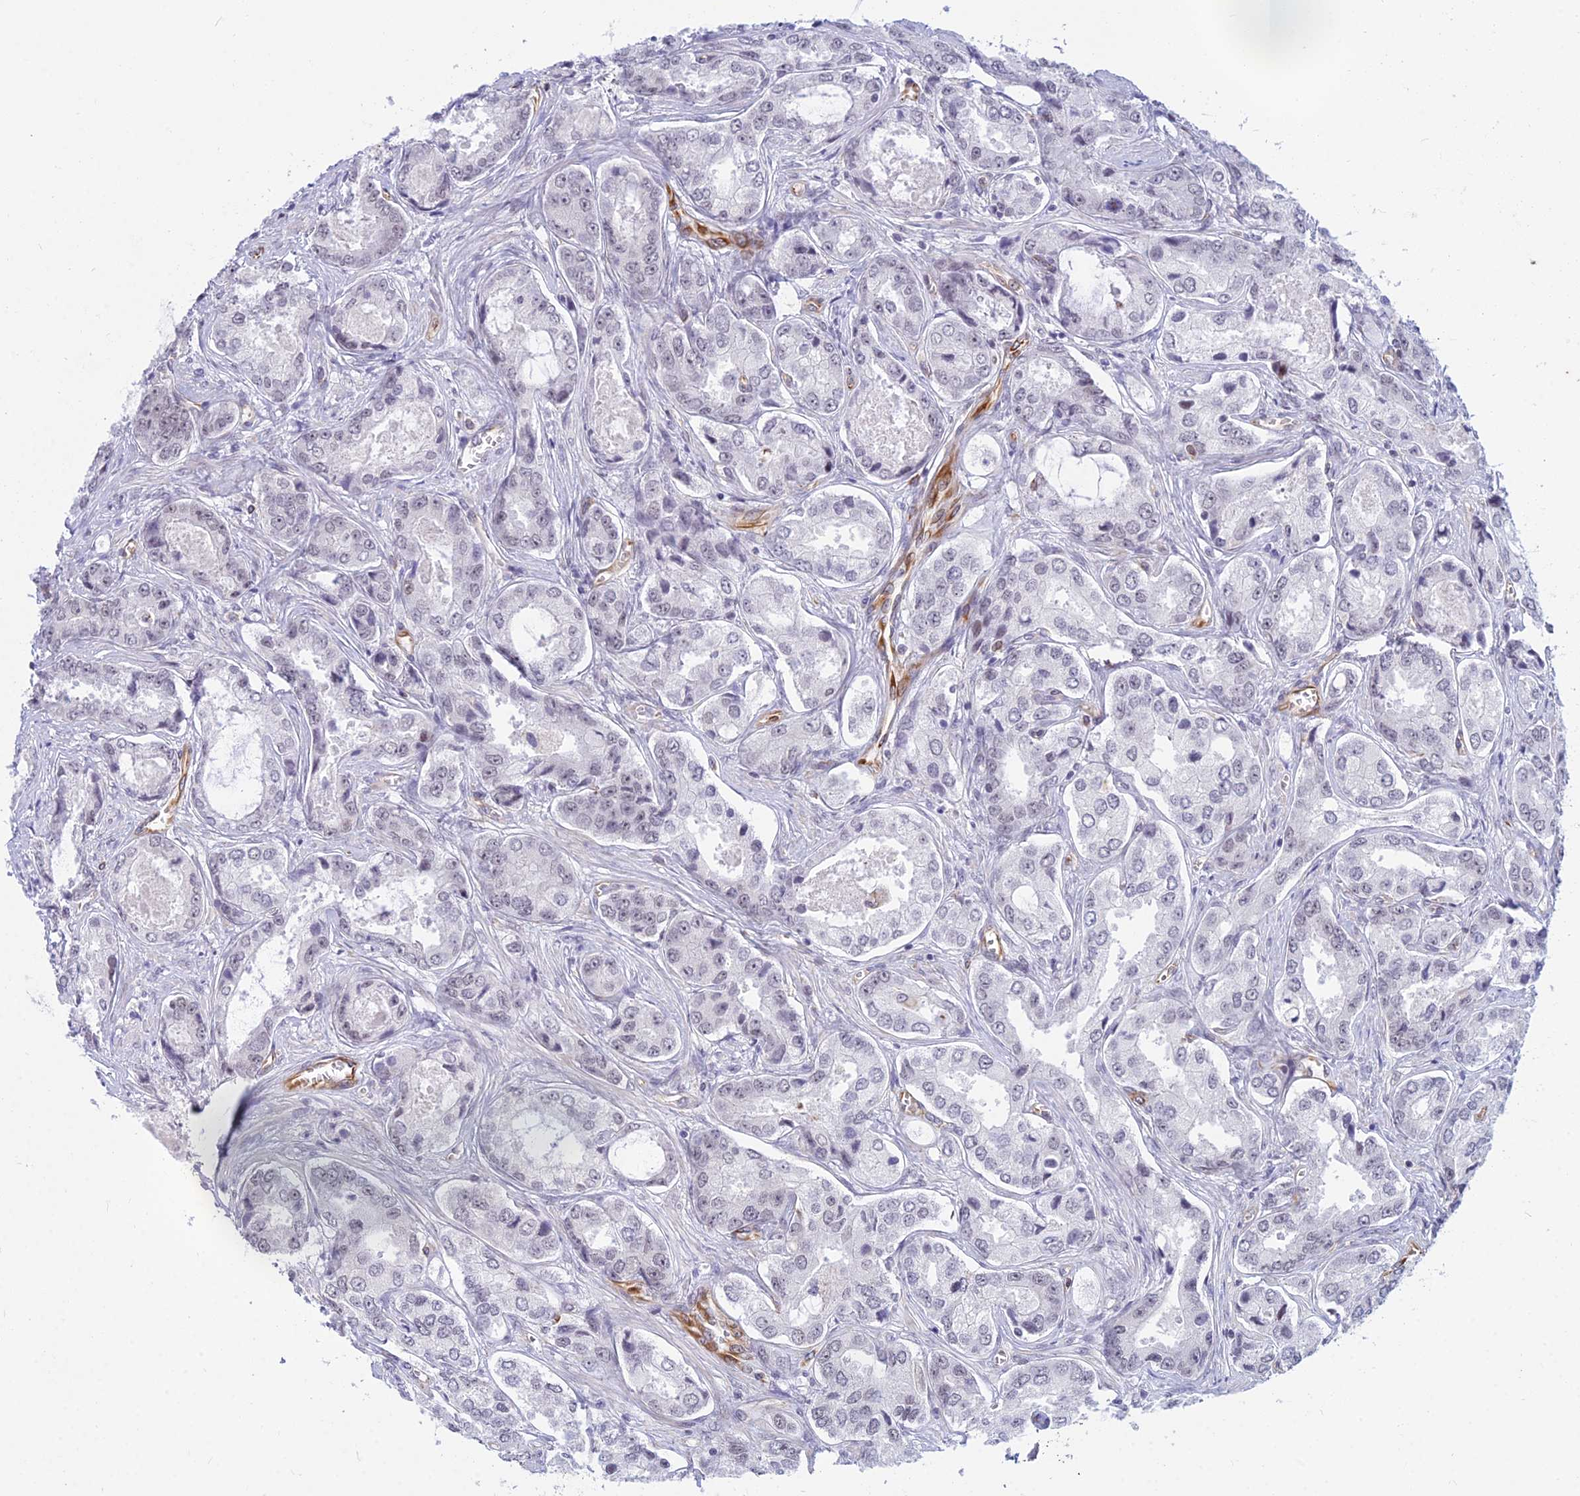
{"staining": {"intensity": "weak", "quantity": "<25%", "location": "nuclear"}, "tissue": "prostate cancer", "cell_type": "Tumor cells", "image_type": "cancer", "snomed": [{"axis": "morphology", "description": "Adenocarcinoma, Low grade"}, {"axis": "topography", "description": "Prostate"}], "caption": "The immunohistochemistry (IHC) histopathology image has no significant positivity in tumor cells of low-grade adenocarcinoma (prostate) tissue. (DAB immunohistochemistry (IHC) visualized using brightfield microscopy, high magnification).", "gene": "SAPCD2", "patient": {"sex": "male", "age": 68}}